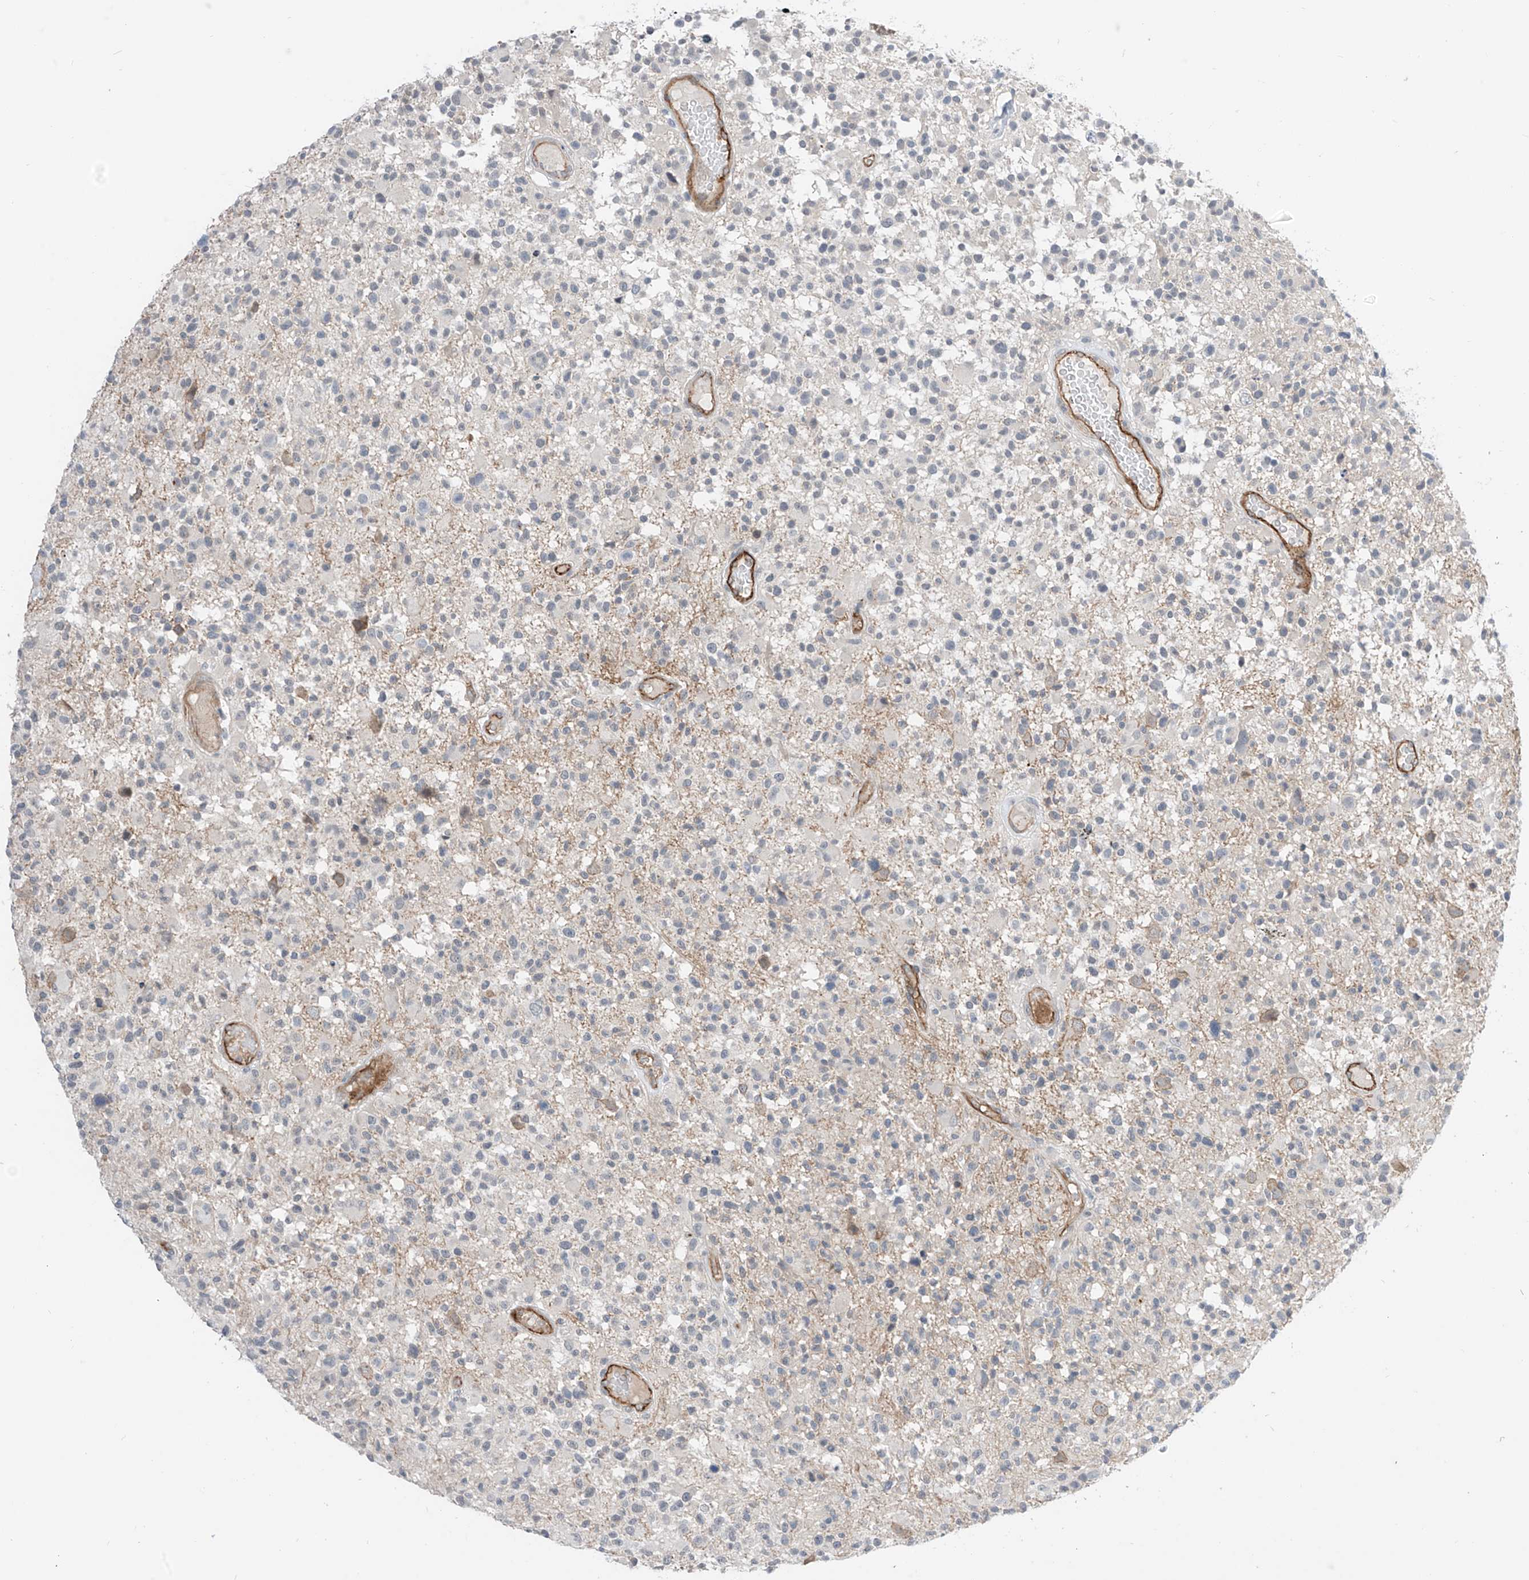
{"staining": {"intensity": "negative", "quantity": "none", "location": "none"}, "tissue": "glioma", "cell_type": "Tumor cells", "image_type": "cancer", "snomed": [{"axis": "morphology", "description": "Glioma, malignant, High grade"}, {"axis": "morphology", "description": "Glioblastoma, NOS"}, {"axis": "topography", "description": "Brain"}], "caption": "The image exhibits no significant staining in tumor cells of glioma.", "gene": "ABLIM2", "patient": {"sex": "male", "age": 60}}